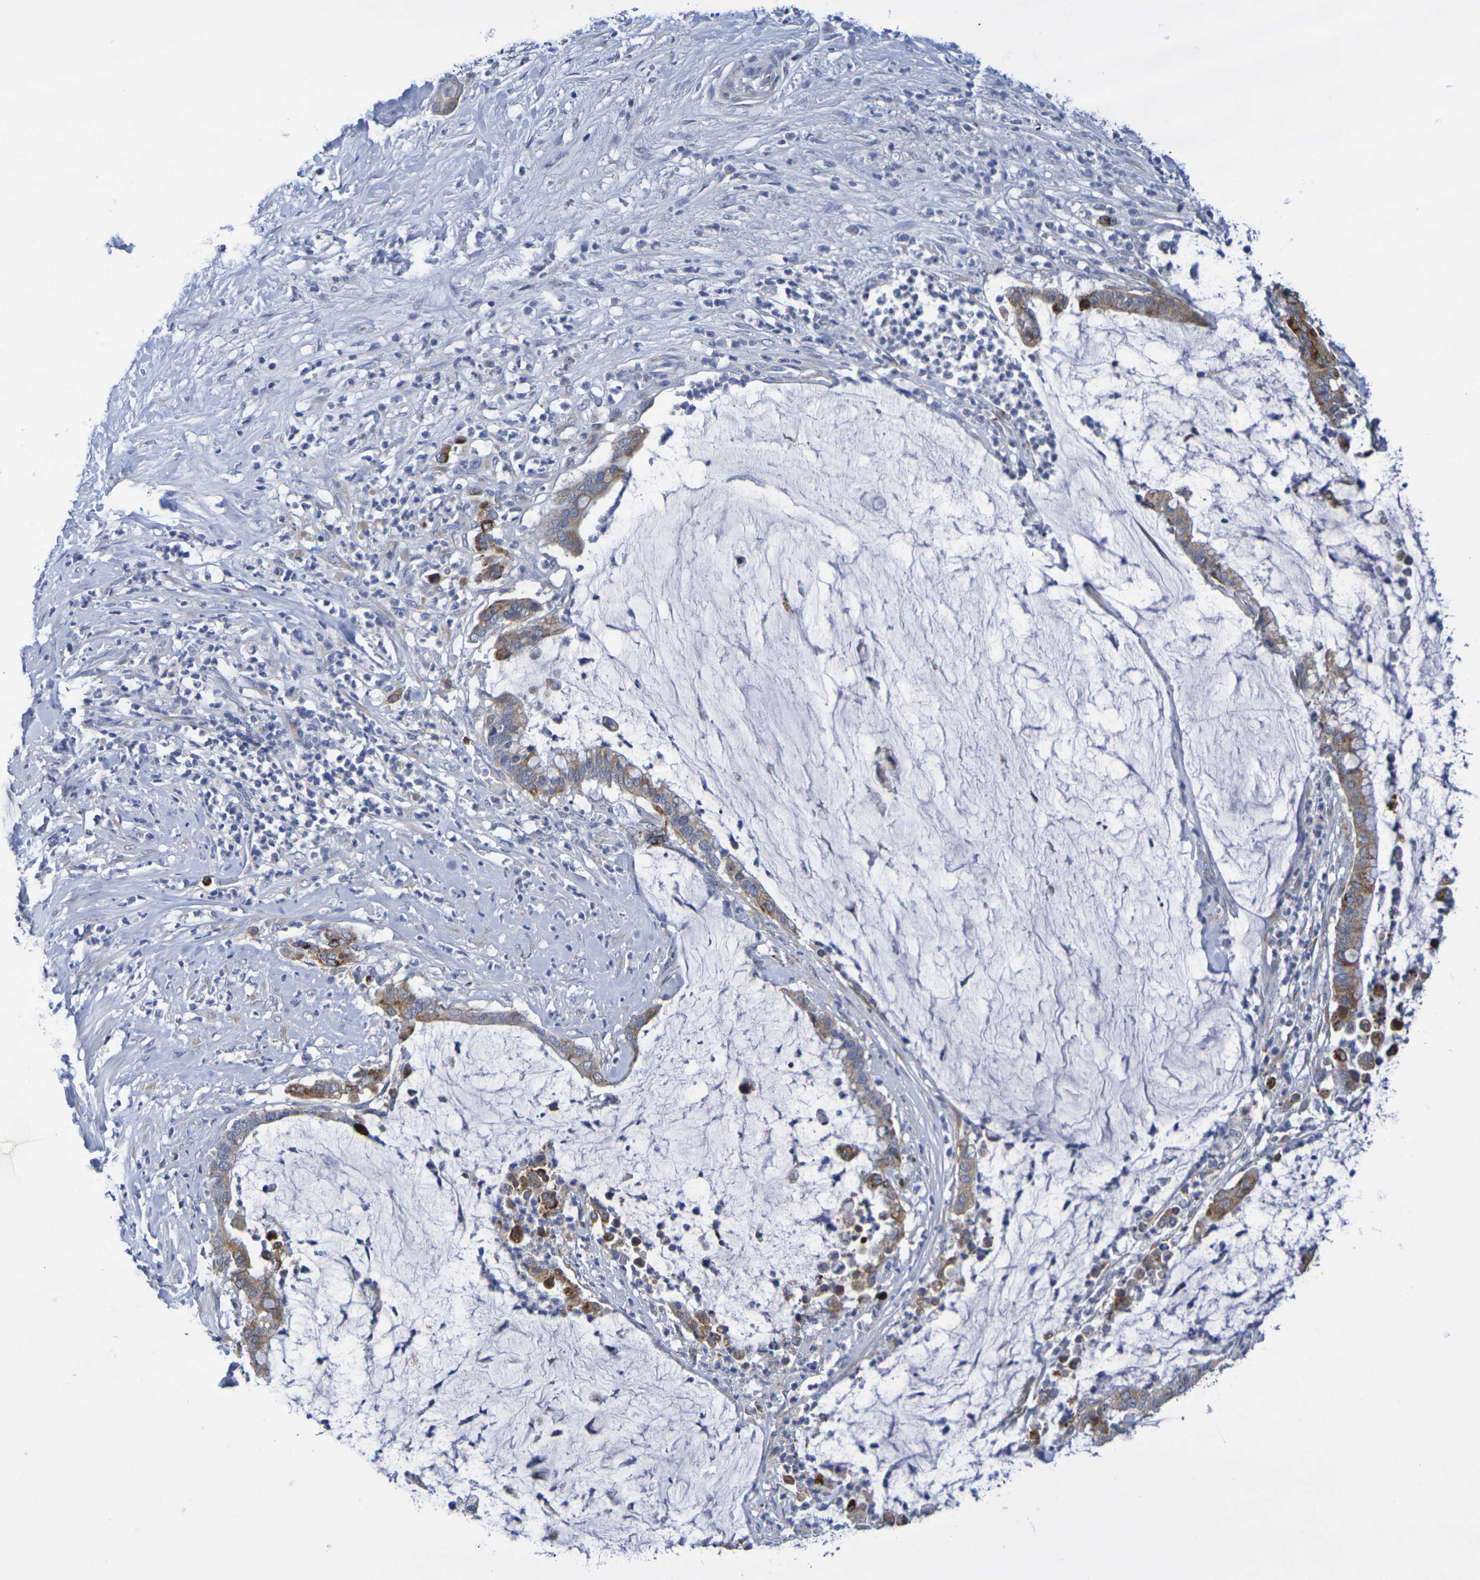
{"staining": {"intensity": "moderate", "quantity": "25%-75%", "location": "cytoplasmic/membranous"}, "tissue": "pancreatic cancer", "cell_type": "Tumor cells", "image_type": "cancer", "snomed": [{"axis": "morphology", "description": "Adenocarcinoma, NOS"}, {"axis": "topography", "description": "Pancreas"}], "caption": "Immunohistochemistry image of pancreatic cancer (adenocarcinoma) stained for a protein (brown), which shows medium levels of moderate cytoplasmic/membranous staining in about 25%-75% of tumor cells.", "gene": "SDC4", "patient": {"sex": "male", "age": 41}}